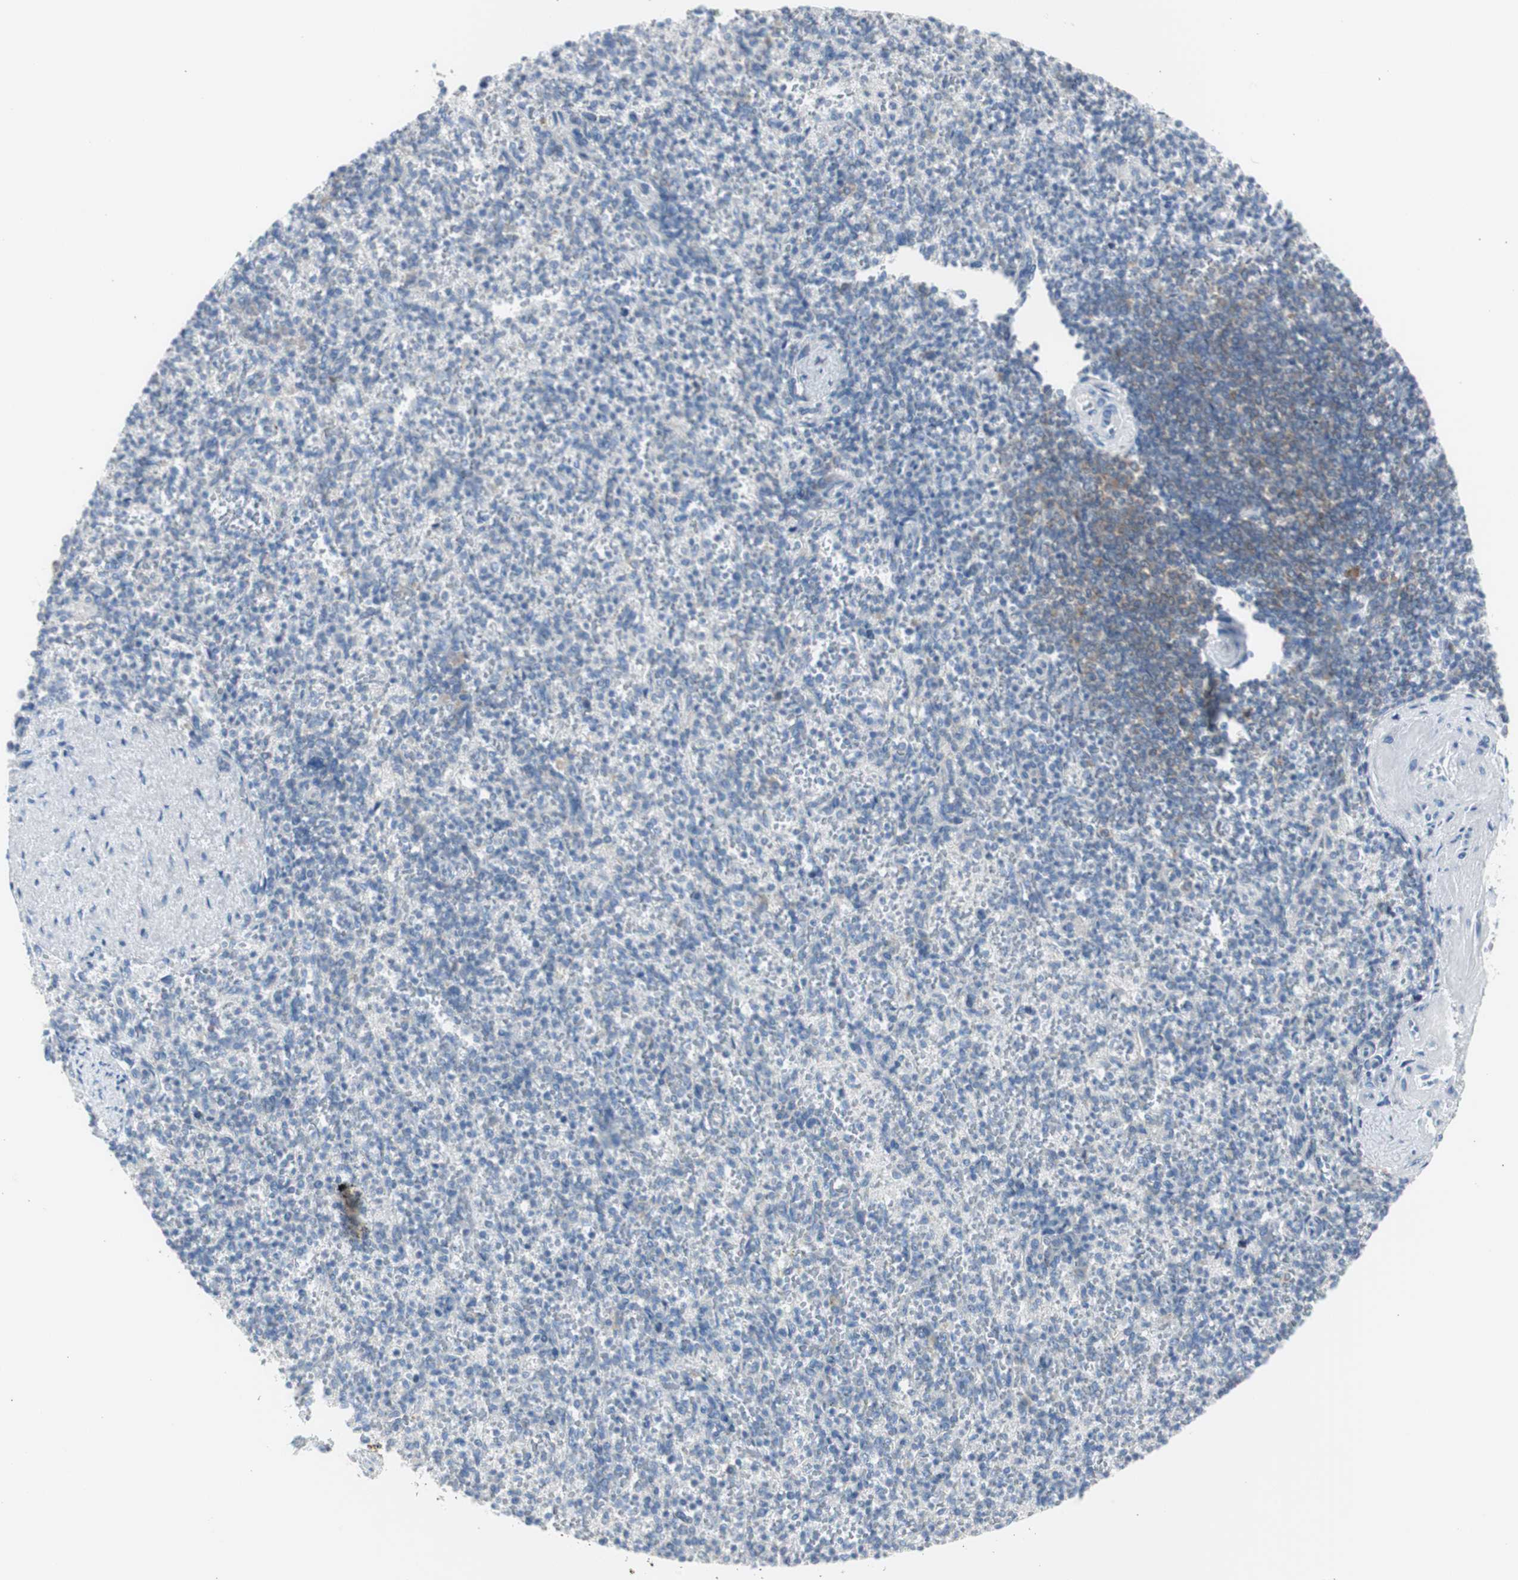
{"staining": {"intensity": "negative", "quantity": "none", "location": "none"}, "tissue": "spleen", "cell_type": "Cells in red pulp", "image_type": "normal", "snomed": [{"axis": "morphology", "description": "Normal tissue, NOS"}, {"axis": "topography", "description": "Spleen"}], "caption": "Cells in red pulp are negative for protein expression in benign human spleen.", "gene": "RPS12", "patient": {"sex": "female", "age": 74}}